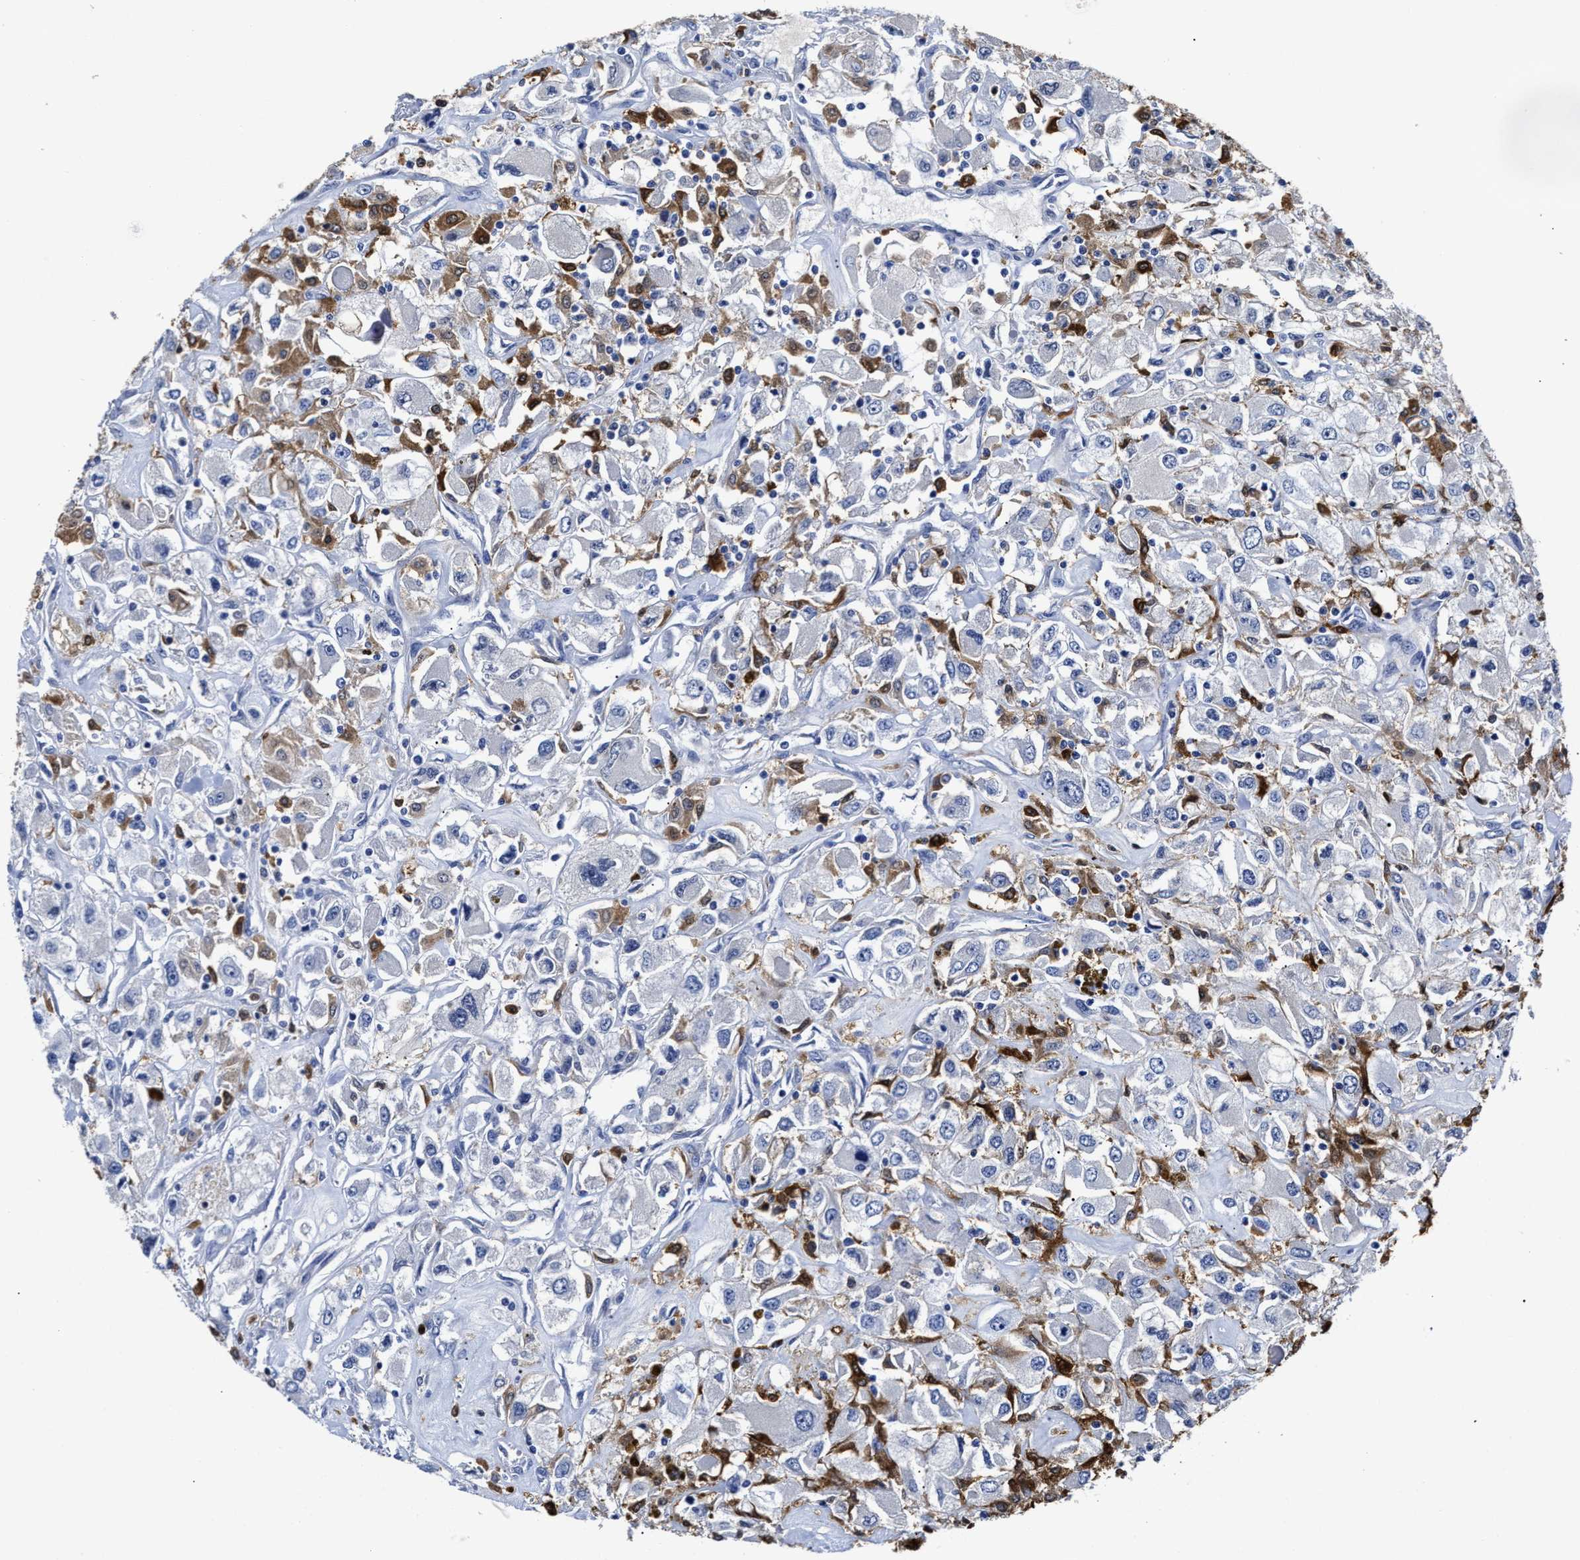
{"staining": {"intensity": "moderate", "quantity": "<25%", "location": "cytoplasmic/membranous"}, "tissue": "renal cancer", "cell_type": "Tumor cells", "image_type": "cancer", "snomed": [{"axis": "morphology", "description": "Adenocarcinoma, NOS"}, {"axis": "topography", "description": "Kidney"}], "caption": "Immunohistochemistry (IHC) of renal cancer (adenocarcinoma) shows low levels of moderate cytoplasmic/membranous positivity in approximately <25% of tumor cells.", "gene": "PRPF4B", "patient": {"sex": "female", "age": 52}}